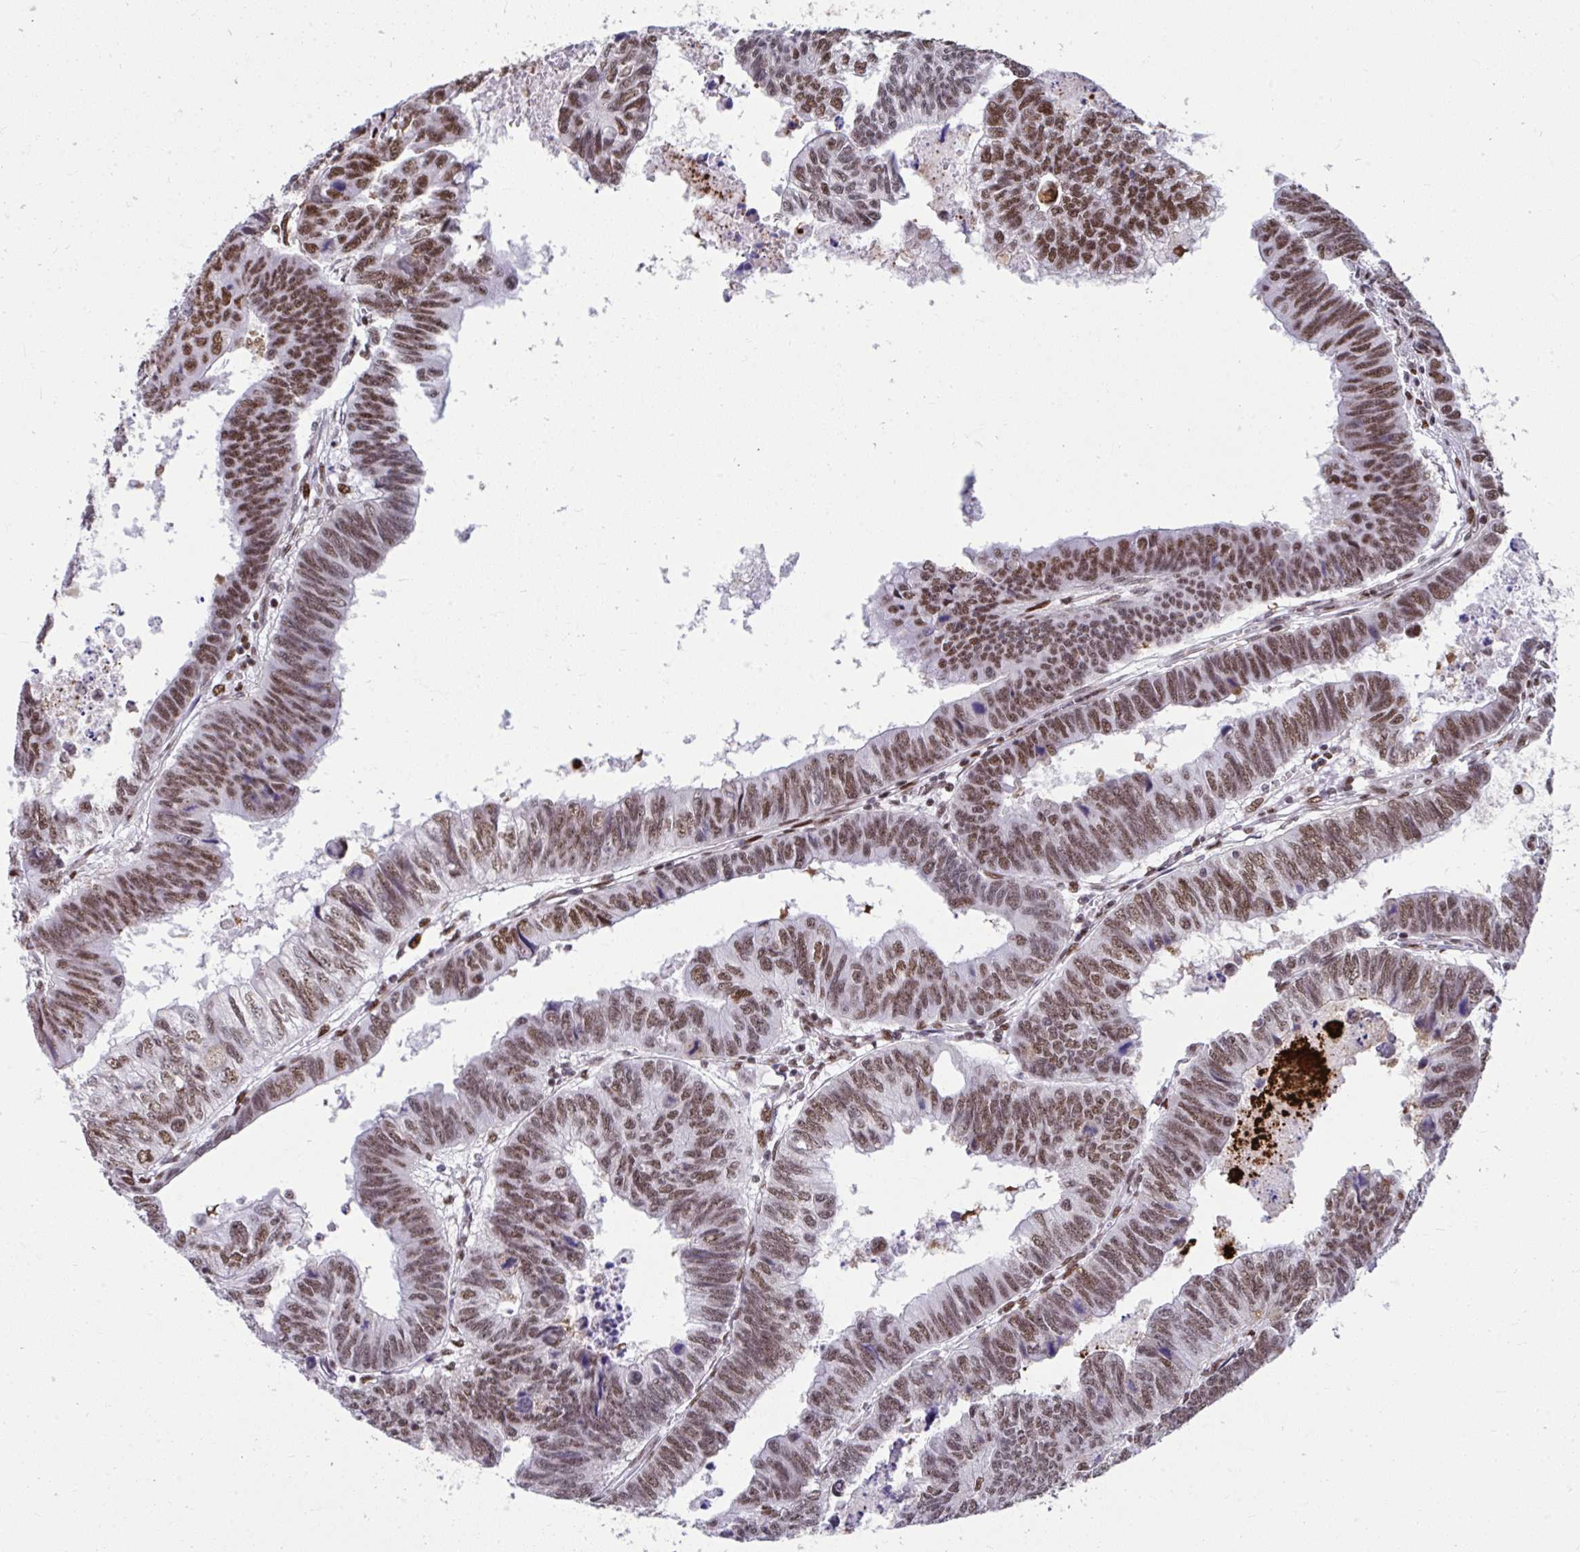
{"staining": {"intensity": "moderate", "quantity": ">75%", "location": "nuclear"}, "tissue": "colorectal cancer", "cell_type": "Tumor cells", "image_type": "cancer", "snomed": [{"axis": "morphology", "description": "Adenocarcinoma, NOS"}, {"axis": "topography", "description": "Colon"}], "caption": "This is an image of IHC staining of colorectal adenocarcinoma, which shows moderate expression in the nuclear of tumor cells.", "gene": "SLC35C2", "patient": {"sex": "male", "age": 62}}